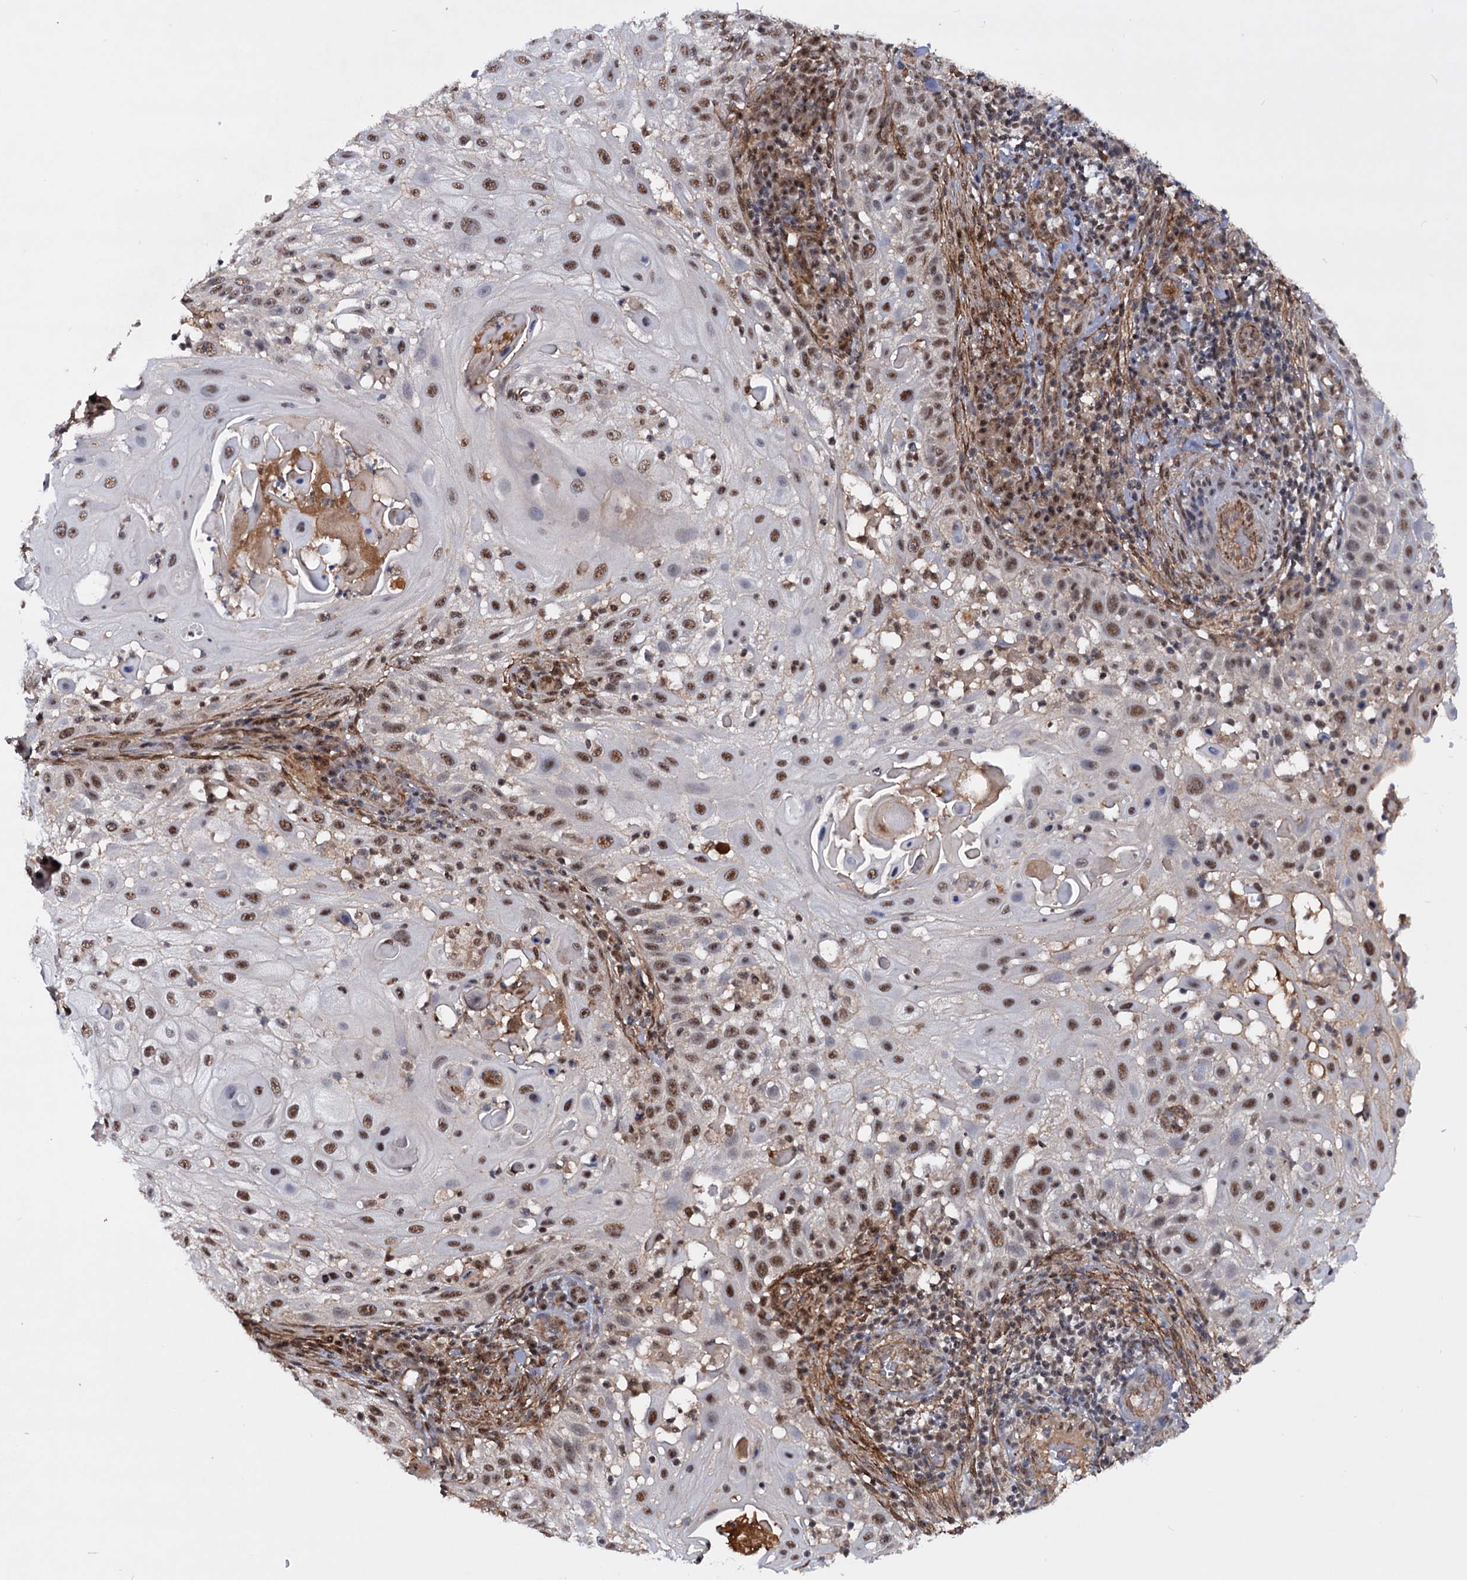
{"staining": {"intensity": "moderate", "quantity": ">75%", "location": "nuclear"}, "tissue": "skin cancer", "cell_type": "Tumor cells", "image_type": "cancer", "snomed": [{"axis": "morphology", "description": "Squamous cell carcinoma, NOS"}, {"axis": "topography", "description": "Skin"}], "caption": "Moderate nuclear protein staining is appreciated in approximately >75% of tumor cells in squamous cell carcinoma (skin).", "gene": "TBC1D12", "patient": {"sex": "female", "age": 44}}